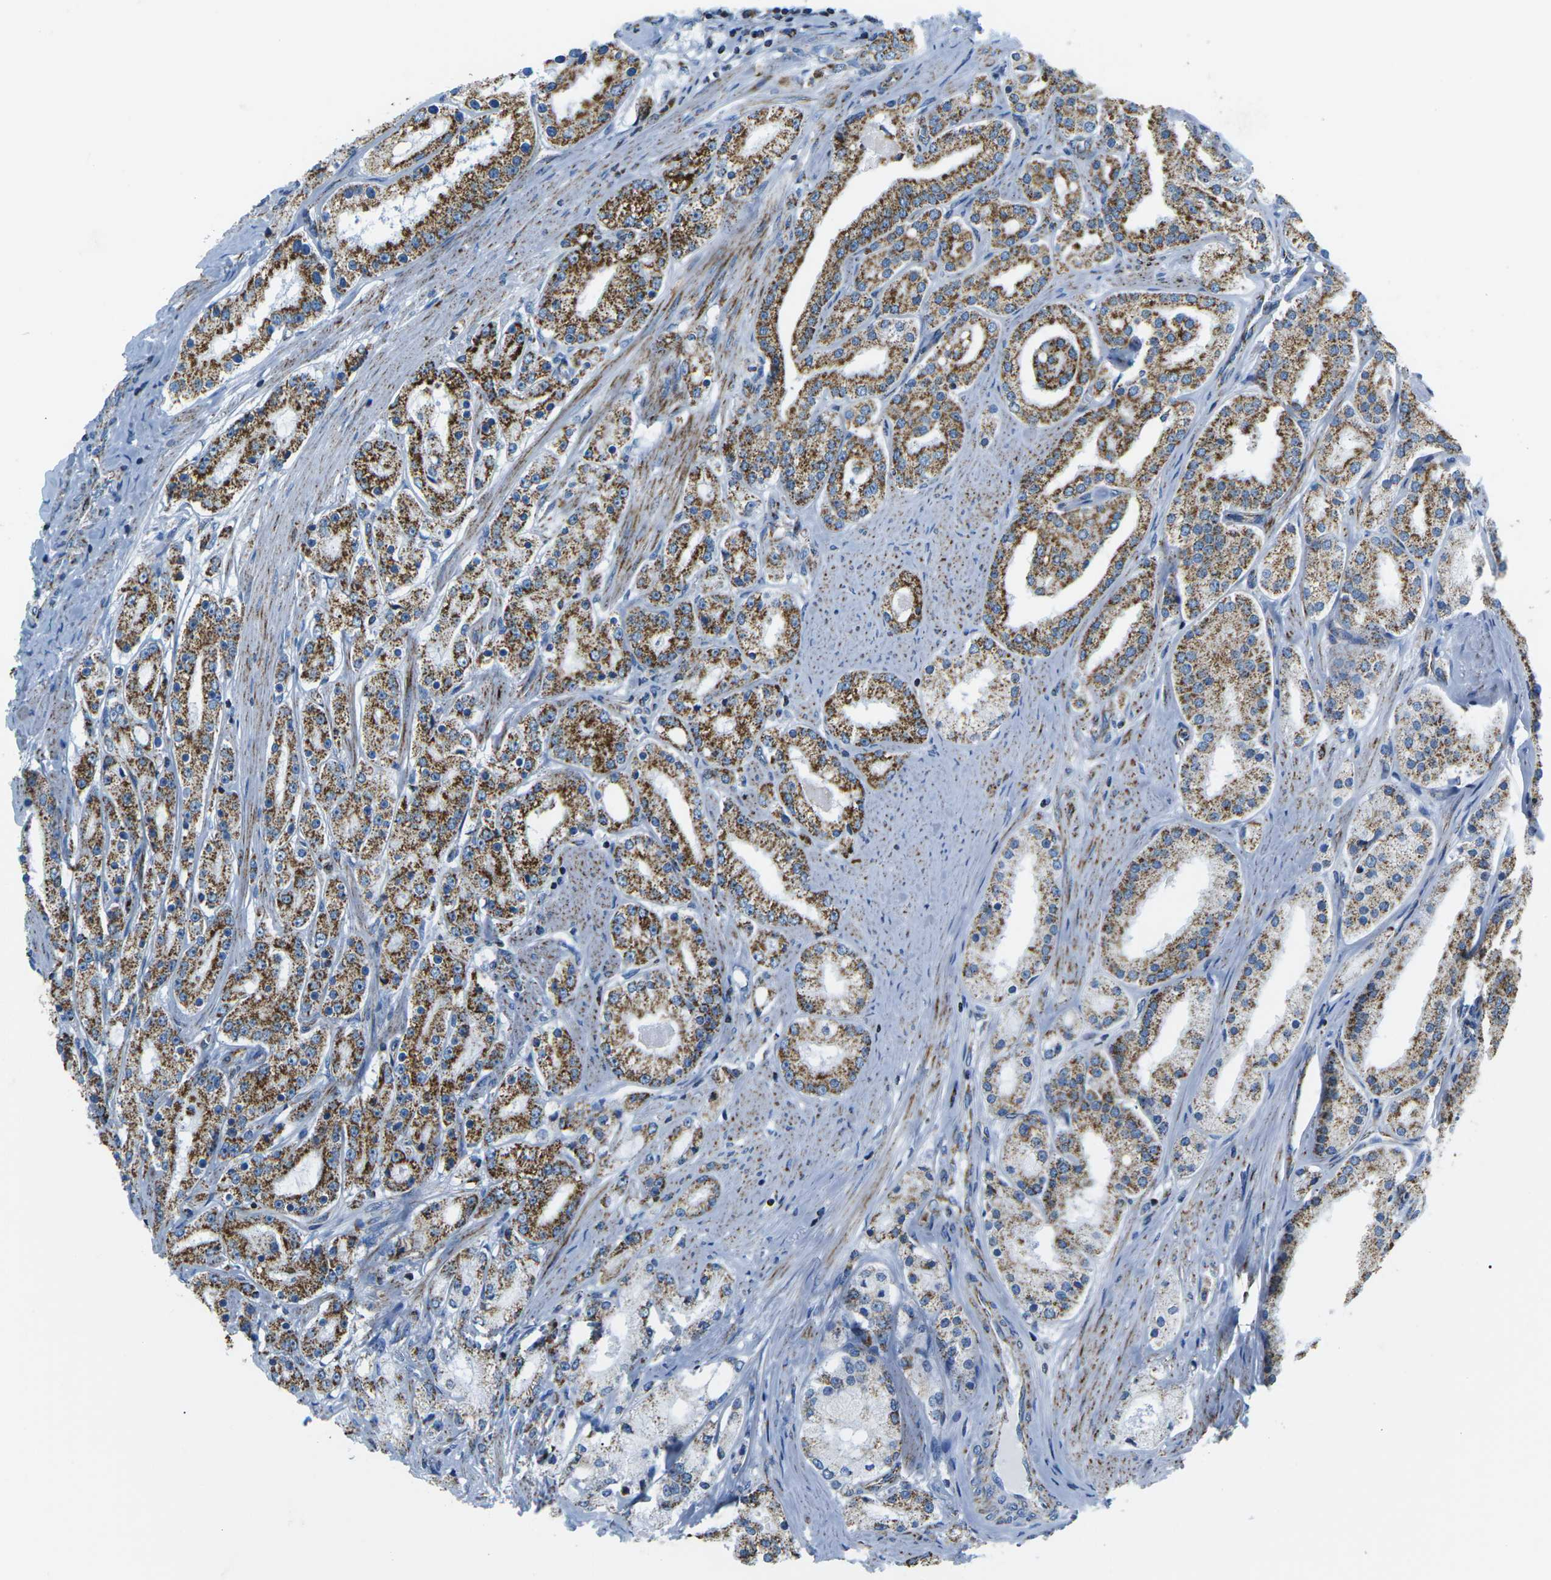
{"staining": {"intensity": "strong", "quantity": ">75%", "location": "cytoplasmic/membranous"}, "tissue": "prostate cancer", "cell_type": "Tumor cells", "image_type": "cancer", "snomed": [{"axis": "morphology", "description": "Adenocarcinoma, Low grade"}, {"axis": "topography", "description": "Prostate"}], "caption": "Adenocarcinoma (low-grade) (prostate) tissue shows strong cytoplasmic/membranous expression in approximately >75% of tumor cells", "gene": "COX6C", "patient": {"sex": "male", "age": 63}}